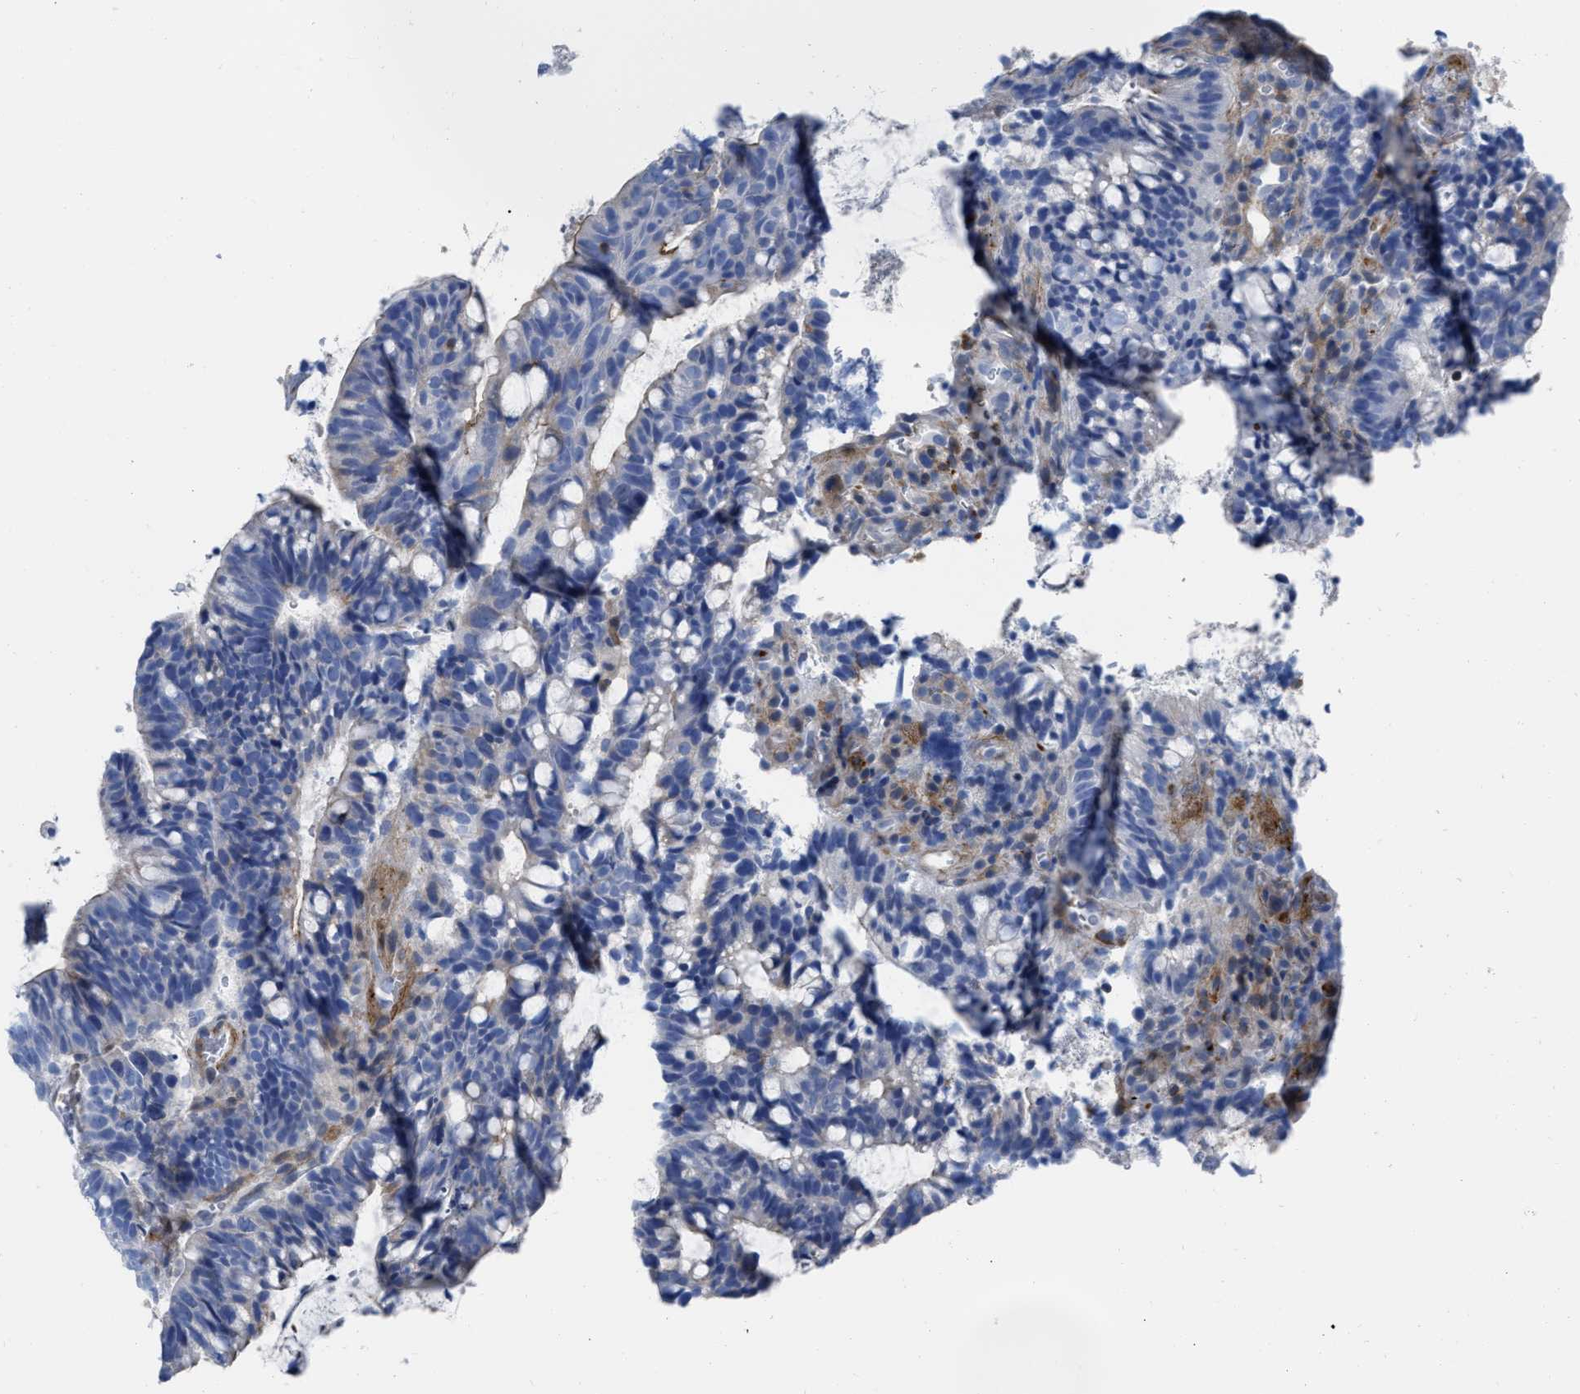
{"staining": {"intensity": "moderate", "quantity": "<25%", "location": "cytoplasmic/membranous"}, "tissue": "colorectal cancer", "cell_type": "Tumor cells", "image_type": "cancer", "snomed": [{"axis": "morphology", "description": "Adenocarcinoma, NOS"}, {"axis": "topography", "description": "Colon"}], "caption": "DAB (3,3'-diaminobenzidine) immunohistochemical staining of colorectal adenocarcinoma demonstrates moderate cytoplasmic/membranous protein staining in about <25% of tumor cells.", "gene": "PRMT2", "patient": {"sex": "female", "age": 66}}